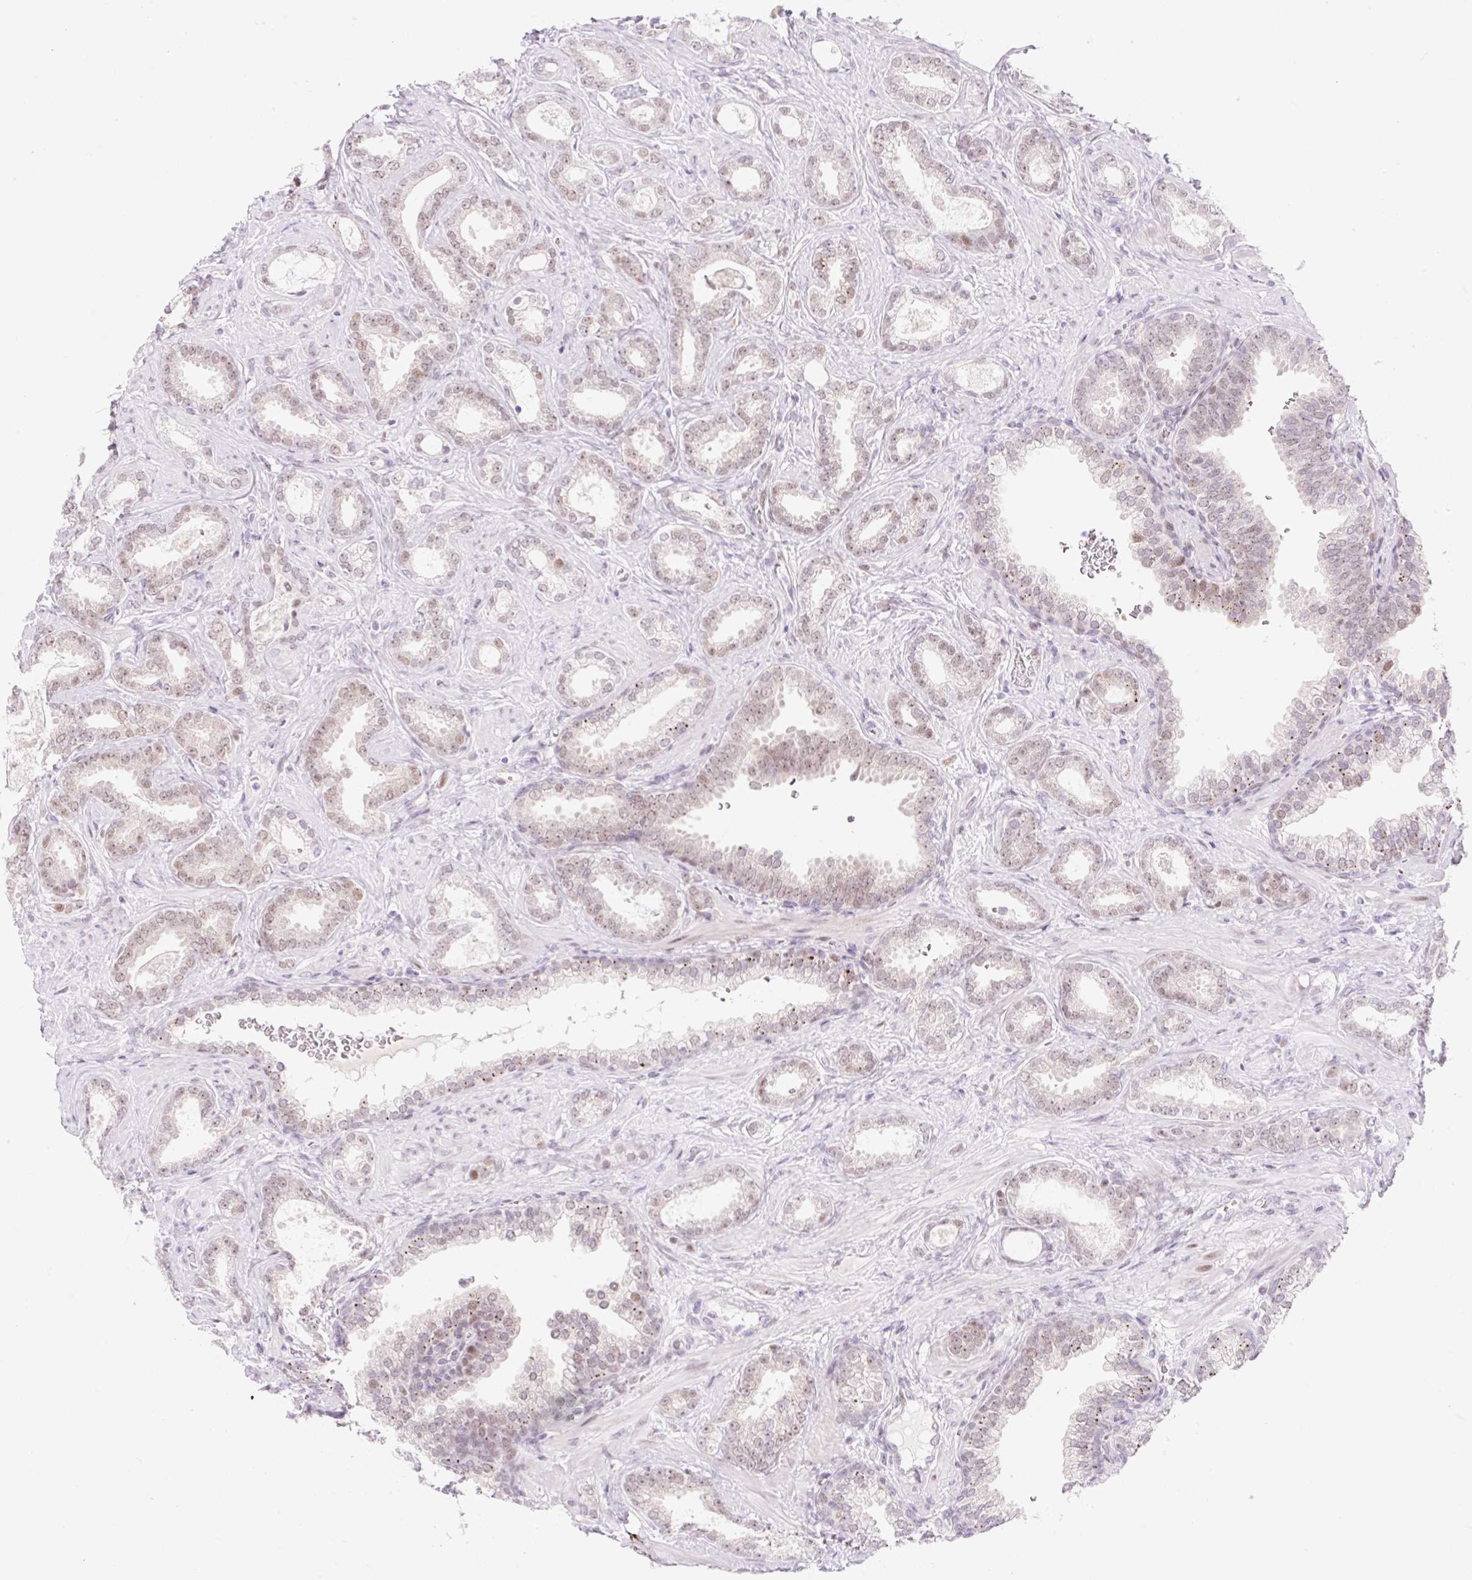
{"staining": {"intensity": "moderate", "quantity": "25%-75%", "location": "cytoplasmic/membranous,nuclear"}, "tissue": "prostate cancer", "cell_type": "Tumor cells", "image_type": "cancer", "snomed": [{"axis": "morphology", "description": "Adenocarcinoma, High grade"}, {"axis": "topography", "description": "Prostate"}], "caption": "Prostate high-grade adenocarcinoma tissue reveals moderate cytoplasmic/membranous and nuclear staining in about 25%-75% of tumor cells (DAB (3,3'-diaminobenzidine) IHC with brightfield microscopy, high magnification).", "gene": "H2BW1", "patient": {"sex": "male", "age": 58}}